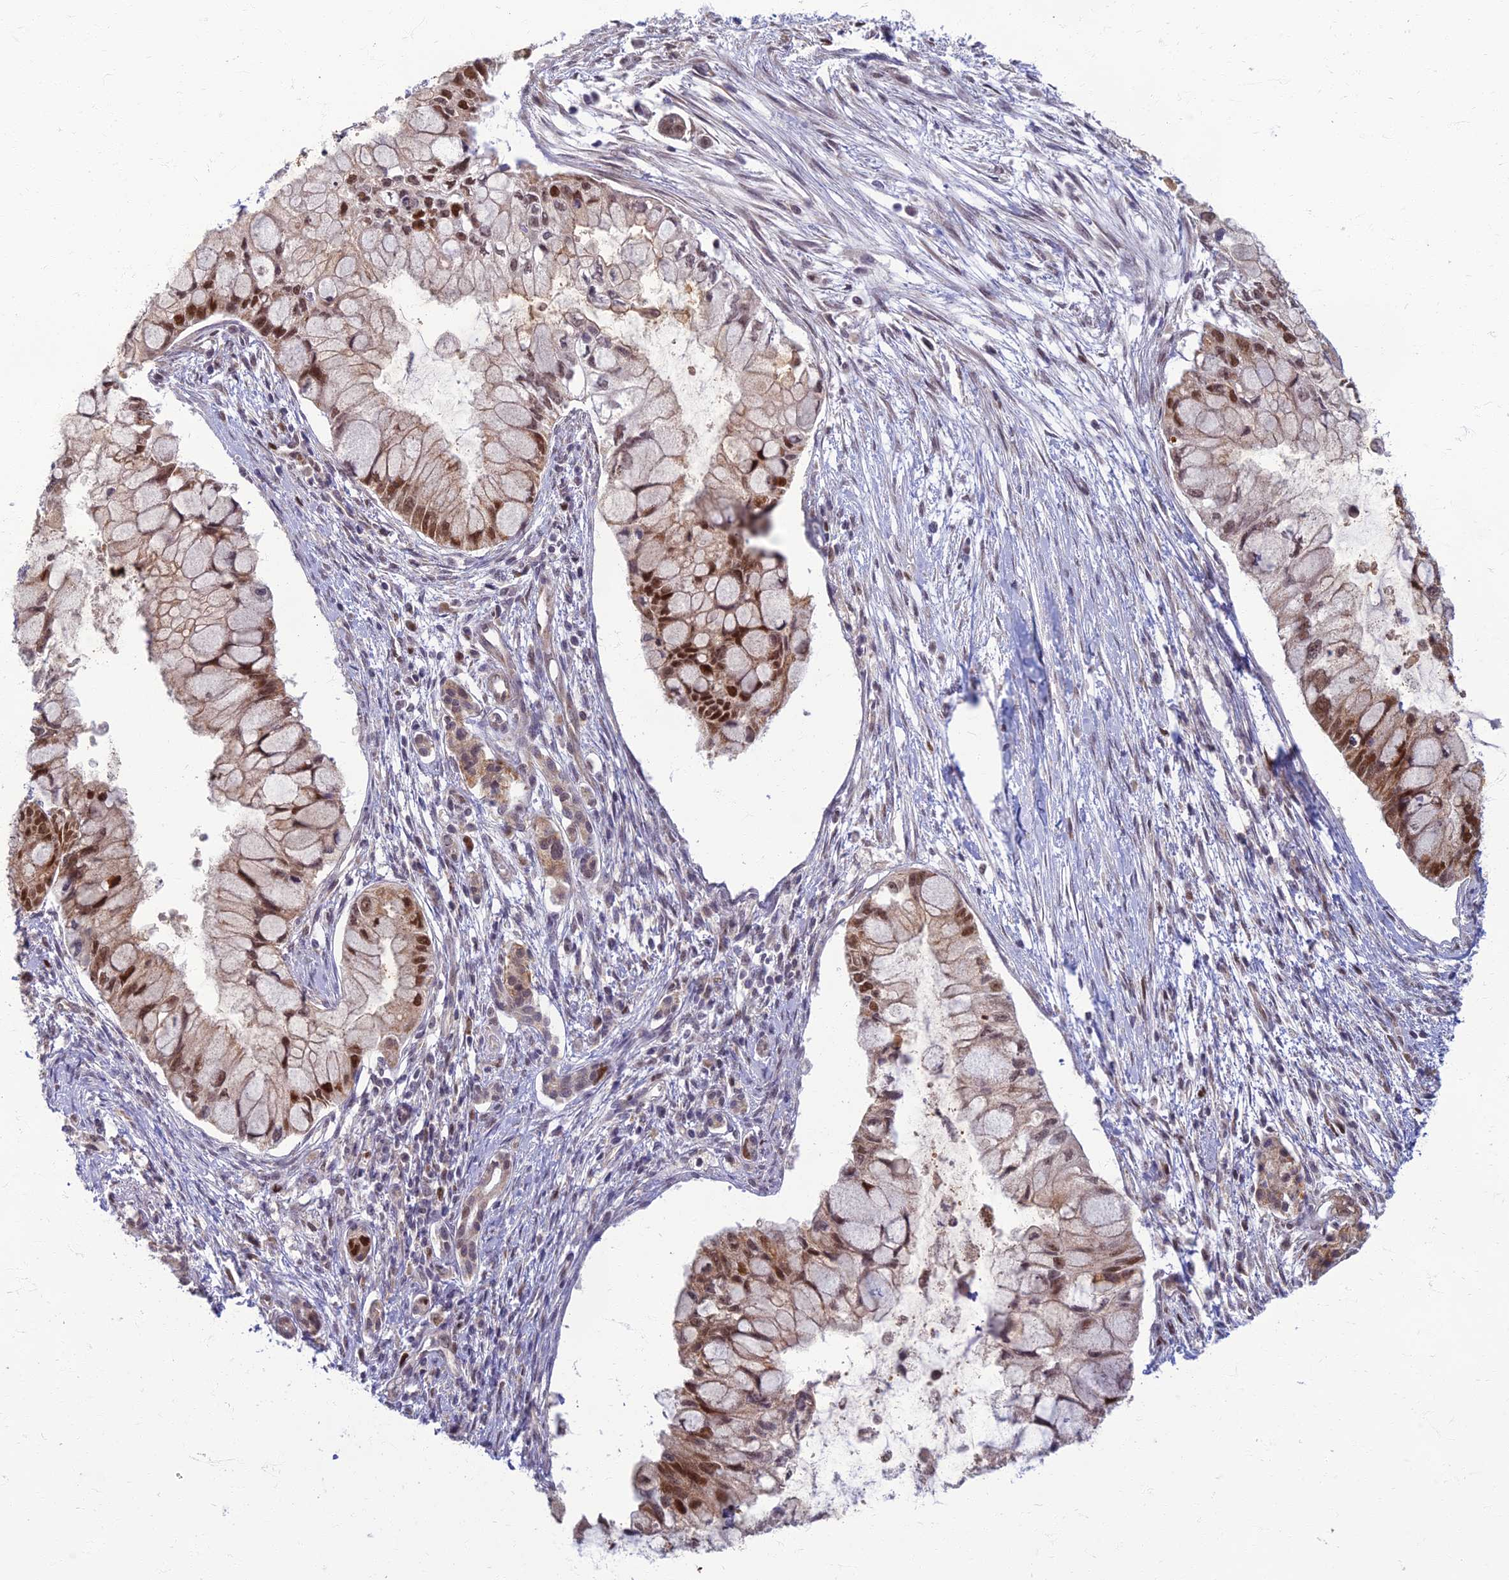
{"staining": {"intensity": "moderate", "quantity": ">75%", "location": "nuclear"}, "tissue": "pancreatic cancer", "cell_type": "Tumor cells", "image_type": "cancer", "snomed": [{"axis": "morphology", "description": "Adenocarcinoma, NOS"}, {"axis": "topography", "description": "Pancreas"}], "caption": "The photomicrograph displays immunohistochemical staining of adenocarcinoma (pancreatic). There is moderate nuclear staining is appreciated in approximately >75% of tumor cells.", "gene": "EARS2", "patient": {"sex": "male", "age": 48}}